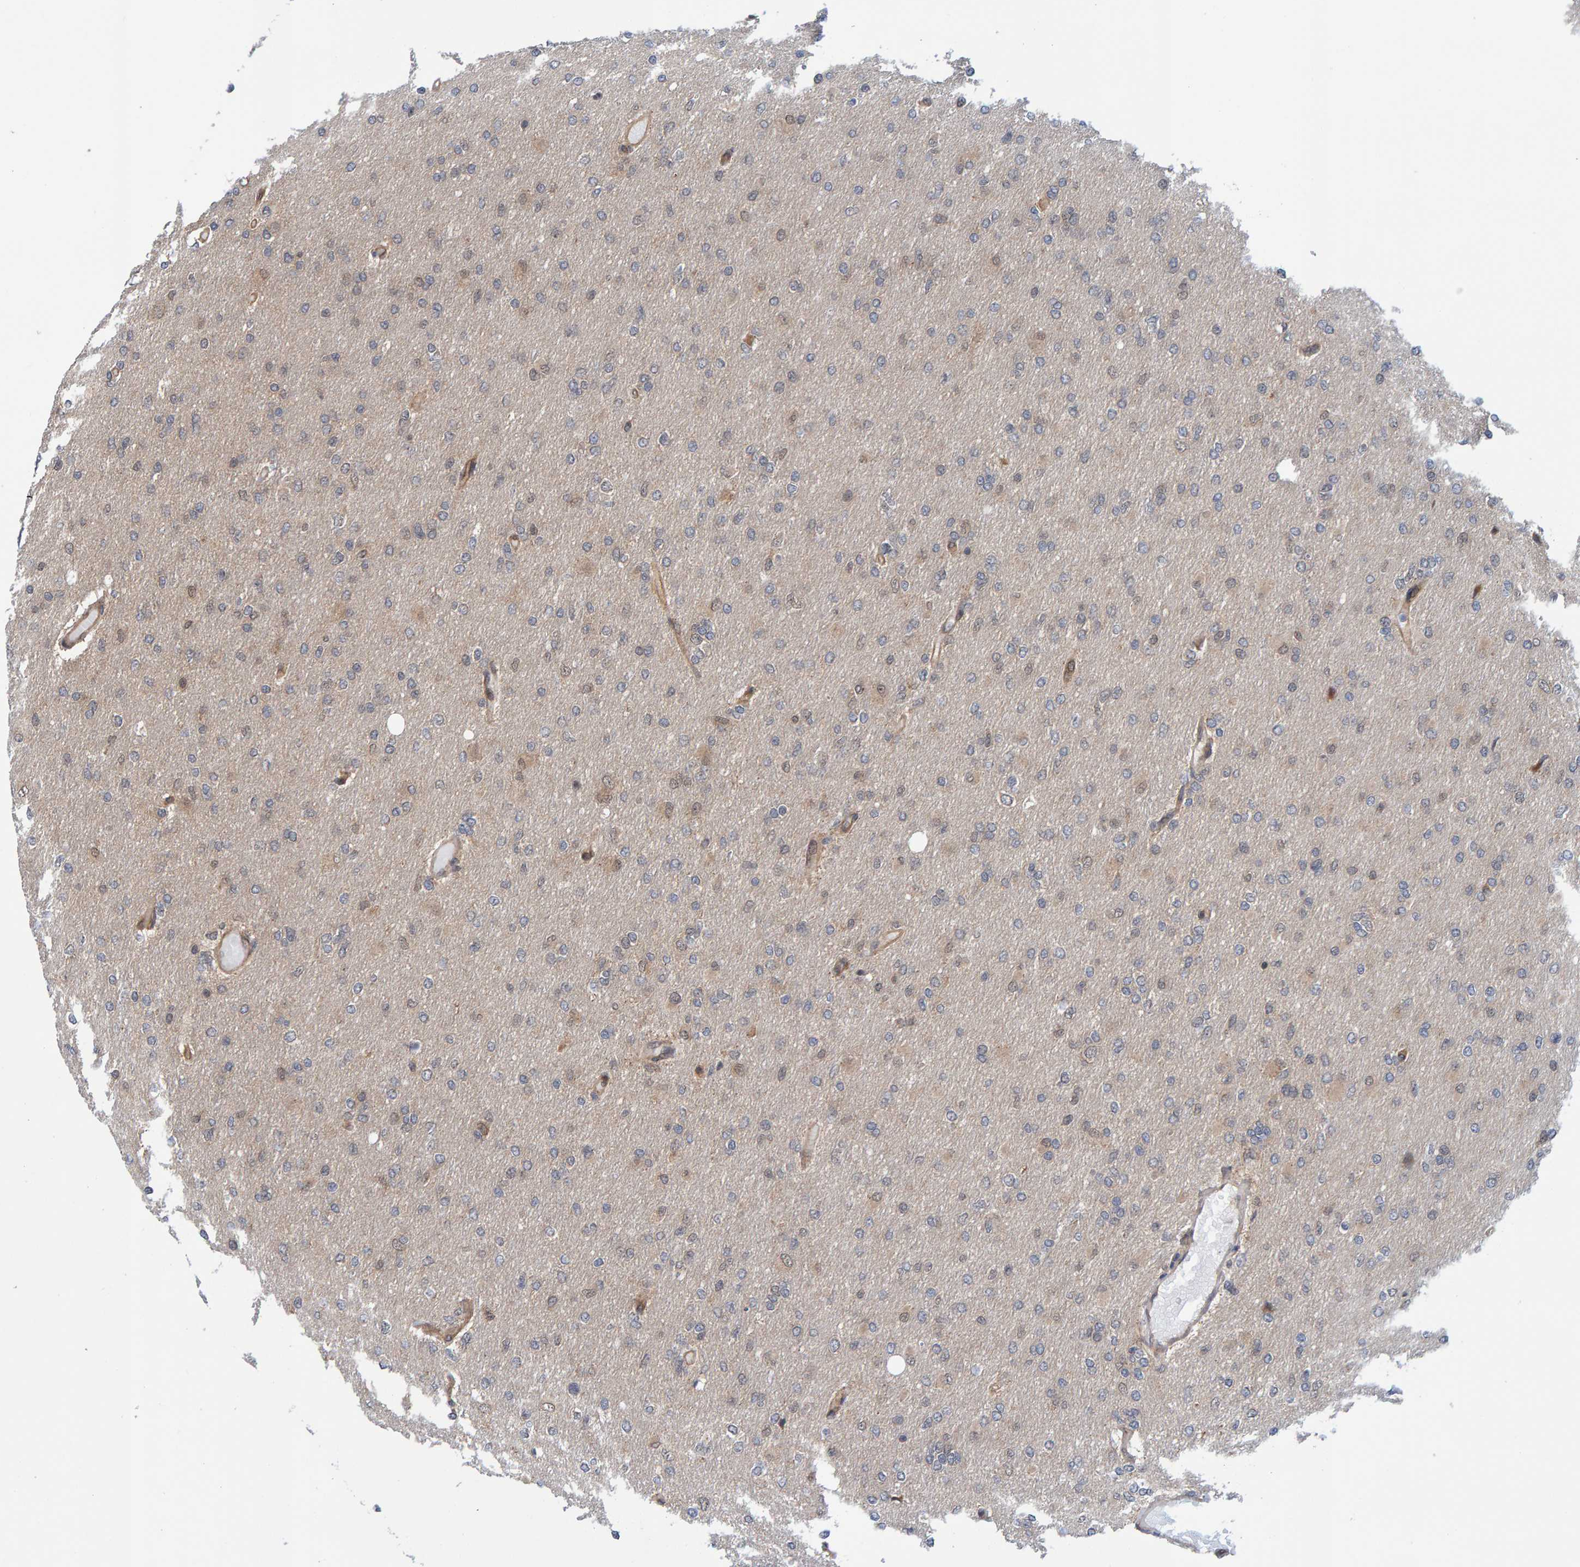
{"staining": {"intensity": "weak", "quantity": "<25%", "location": "cytoplasmic/membranous"}, "tissue": "glioma", "cell_type": "Tumor cells", "image_type": "cancer", "snomed": [{"axis": "morphology", "description": "Glioma, malignant, High grade"}, {"axis": "topography", "description": "Cerebral cortex"}], "caption": "This is an immunohistochemistry histopathology image of high-grade glioma (malignant). There is no positivity in tumor cells.", "gene": "SCRN2", "patient": {"sex": "female", "age": 36}}